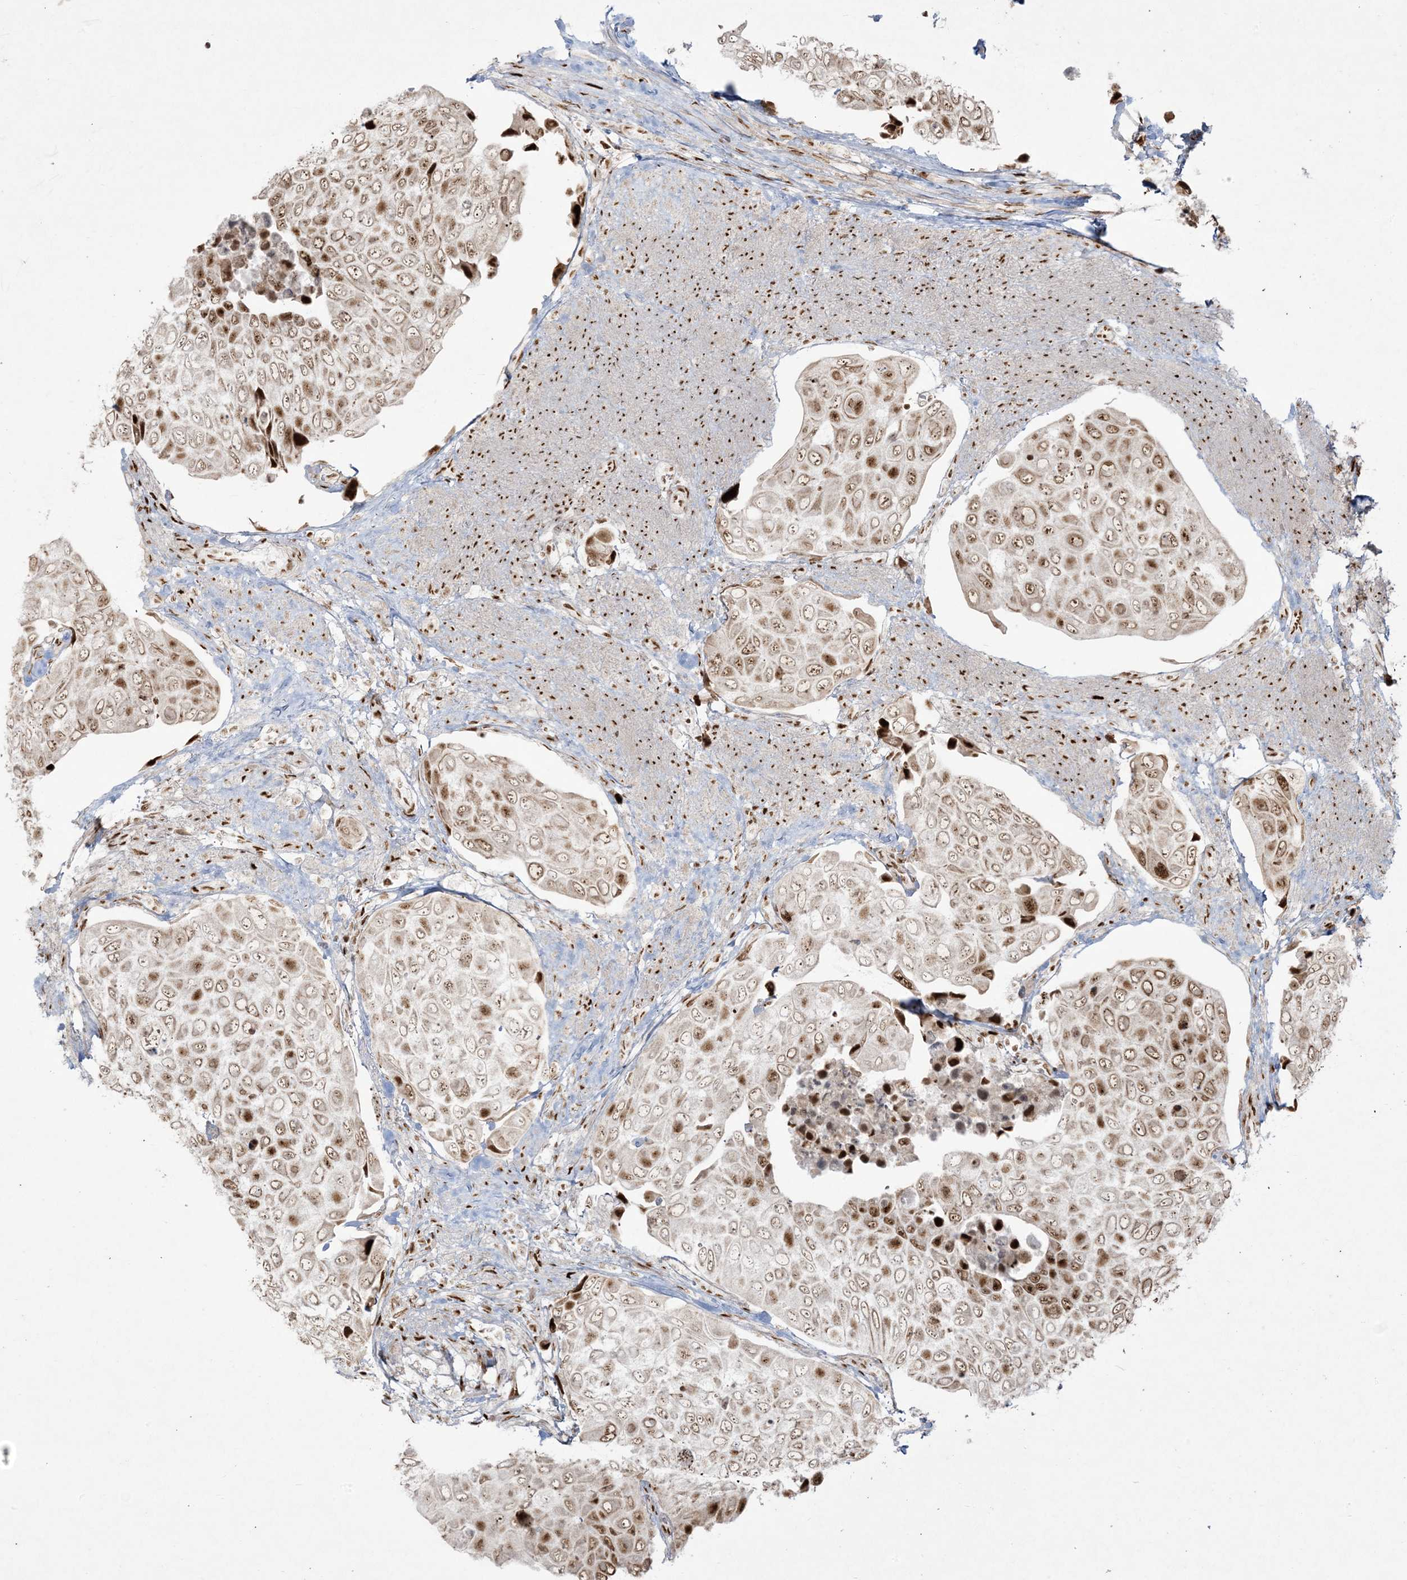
{"staining": {"intensity": "strong", "quantity": ">75%", "location": "nuclear"}, "tissue": "urothelial cancer", "cell_type": "Tumor cells", "image_type": "cancer", "snomed": [{"axis": "morphology", "description": "Urothelial carcinoma, High grade"}, {"axis": "topography", "description": "Urinary bladder"}], "caption": "Tumor cells show high levels of strong nuclear expression in approximately >75% of cells in human urothelial cancer. Nuclei are stained in blue.", "gene": "RBM10", "patient": {"sex": "male", "age": 74}}